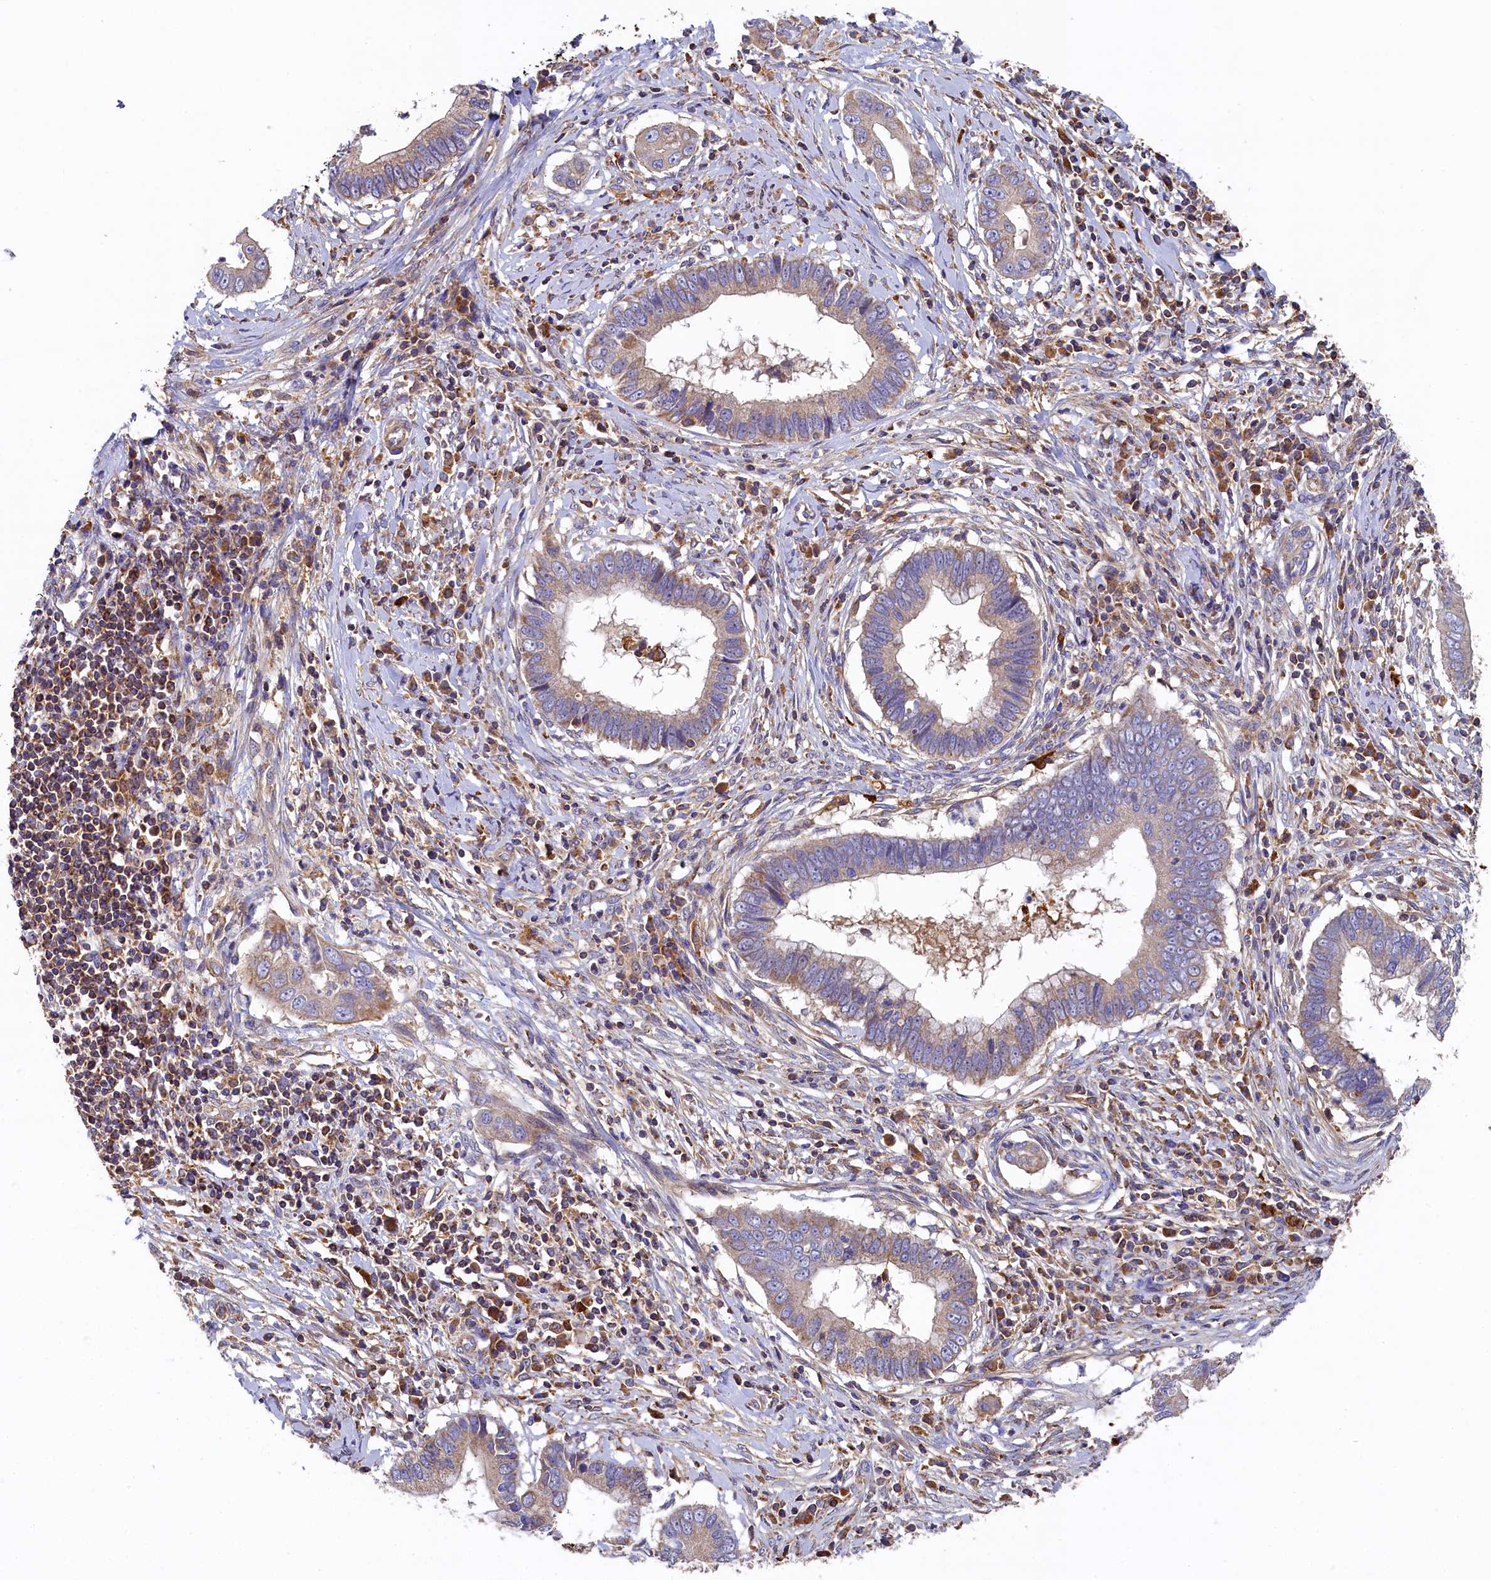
{"staining": {"intensity": "weak", "quantity": "<25%", "location": "cytoplasmic/membranous"}, "tissue": "cervical cancer", "cell_type": "Tumor cells", "image_type": "cancer", "snomed": [{"axis": "morphology", "description": "Adenocarcinoma, NOS"}, {"axis": "topography", "description": "Cervix"}], "caption": "This is an immunohistochemistry (IHC) micrograph of human cervical cancer (adenocarcinoma). There is no positivity in tumor cells.", "gene": "SEC31B", "patient": {"sex": "female", "age": 44}}